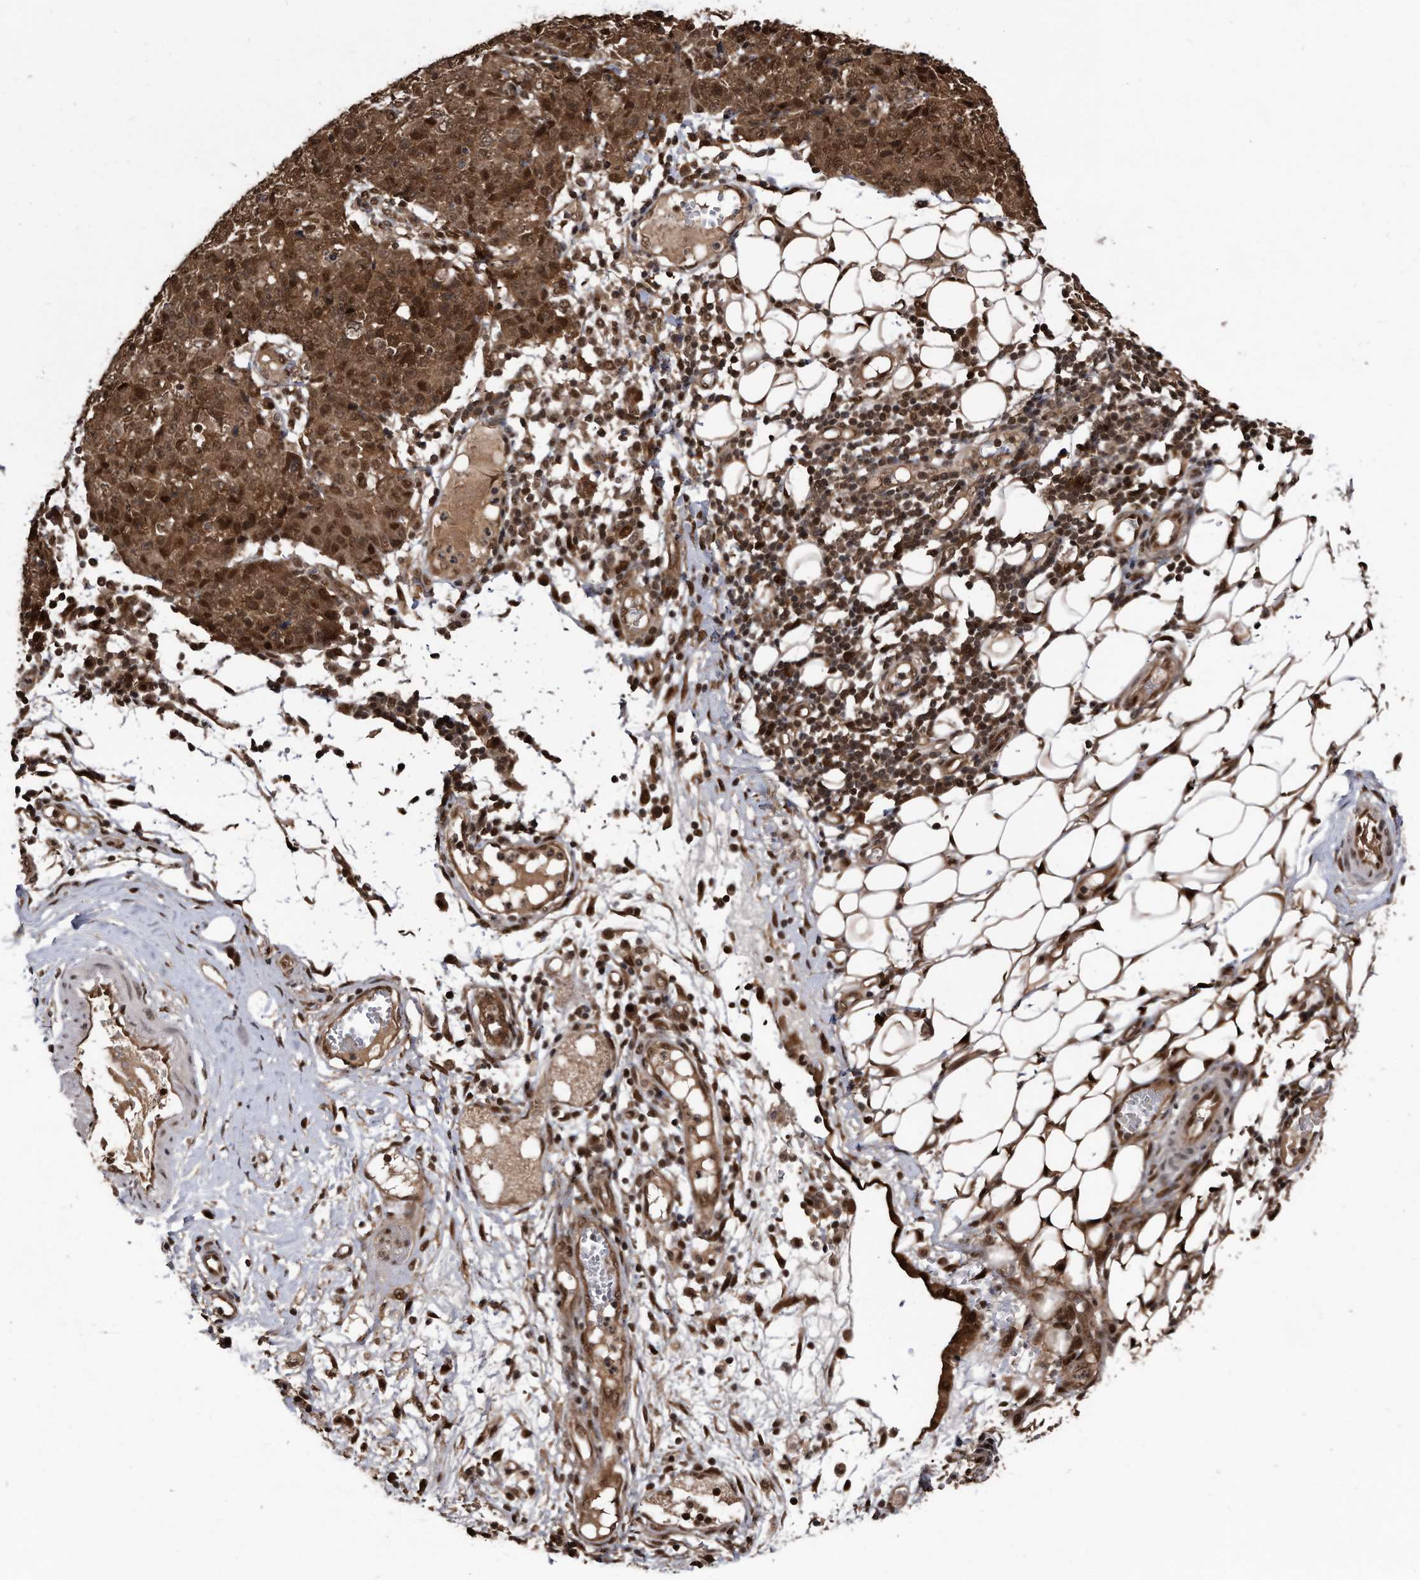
{"staining": {"intensity": "moderate", "quantity": ">75%", "location": "cytoplasmic/membranous,nuclear"}, "tissue": "ovarian cancer", "cell_type": "Tumor cells", "image_type": "cancer", "snomed": [{"axis": "morphology", "description": "Carcinoma, endometroid"}, {"axis": "topography", "description": "Ovary"}], "caption": "Immunohistochemistry (IHC) histopathology image of ovarian cancer stained for a protein (brown), which displays medium levels of moderate cytoplasmic/membranous and nuclear positivity in approximately >75% of tumor cells.", "gene": "RAD23B", "patient": {"sex": "female", "age": 42}}